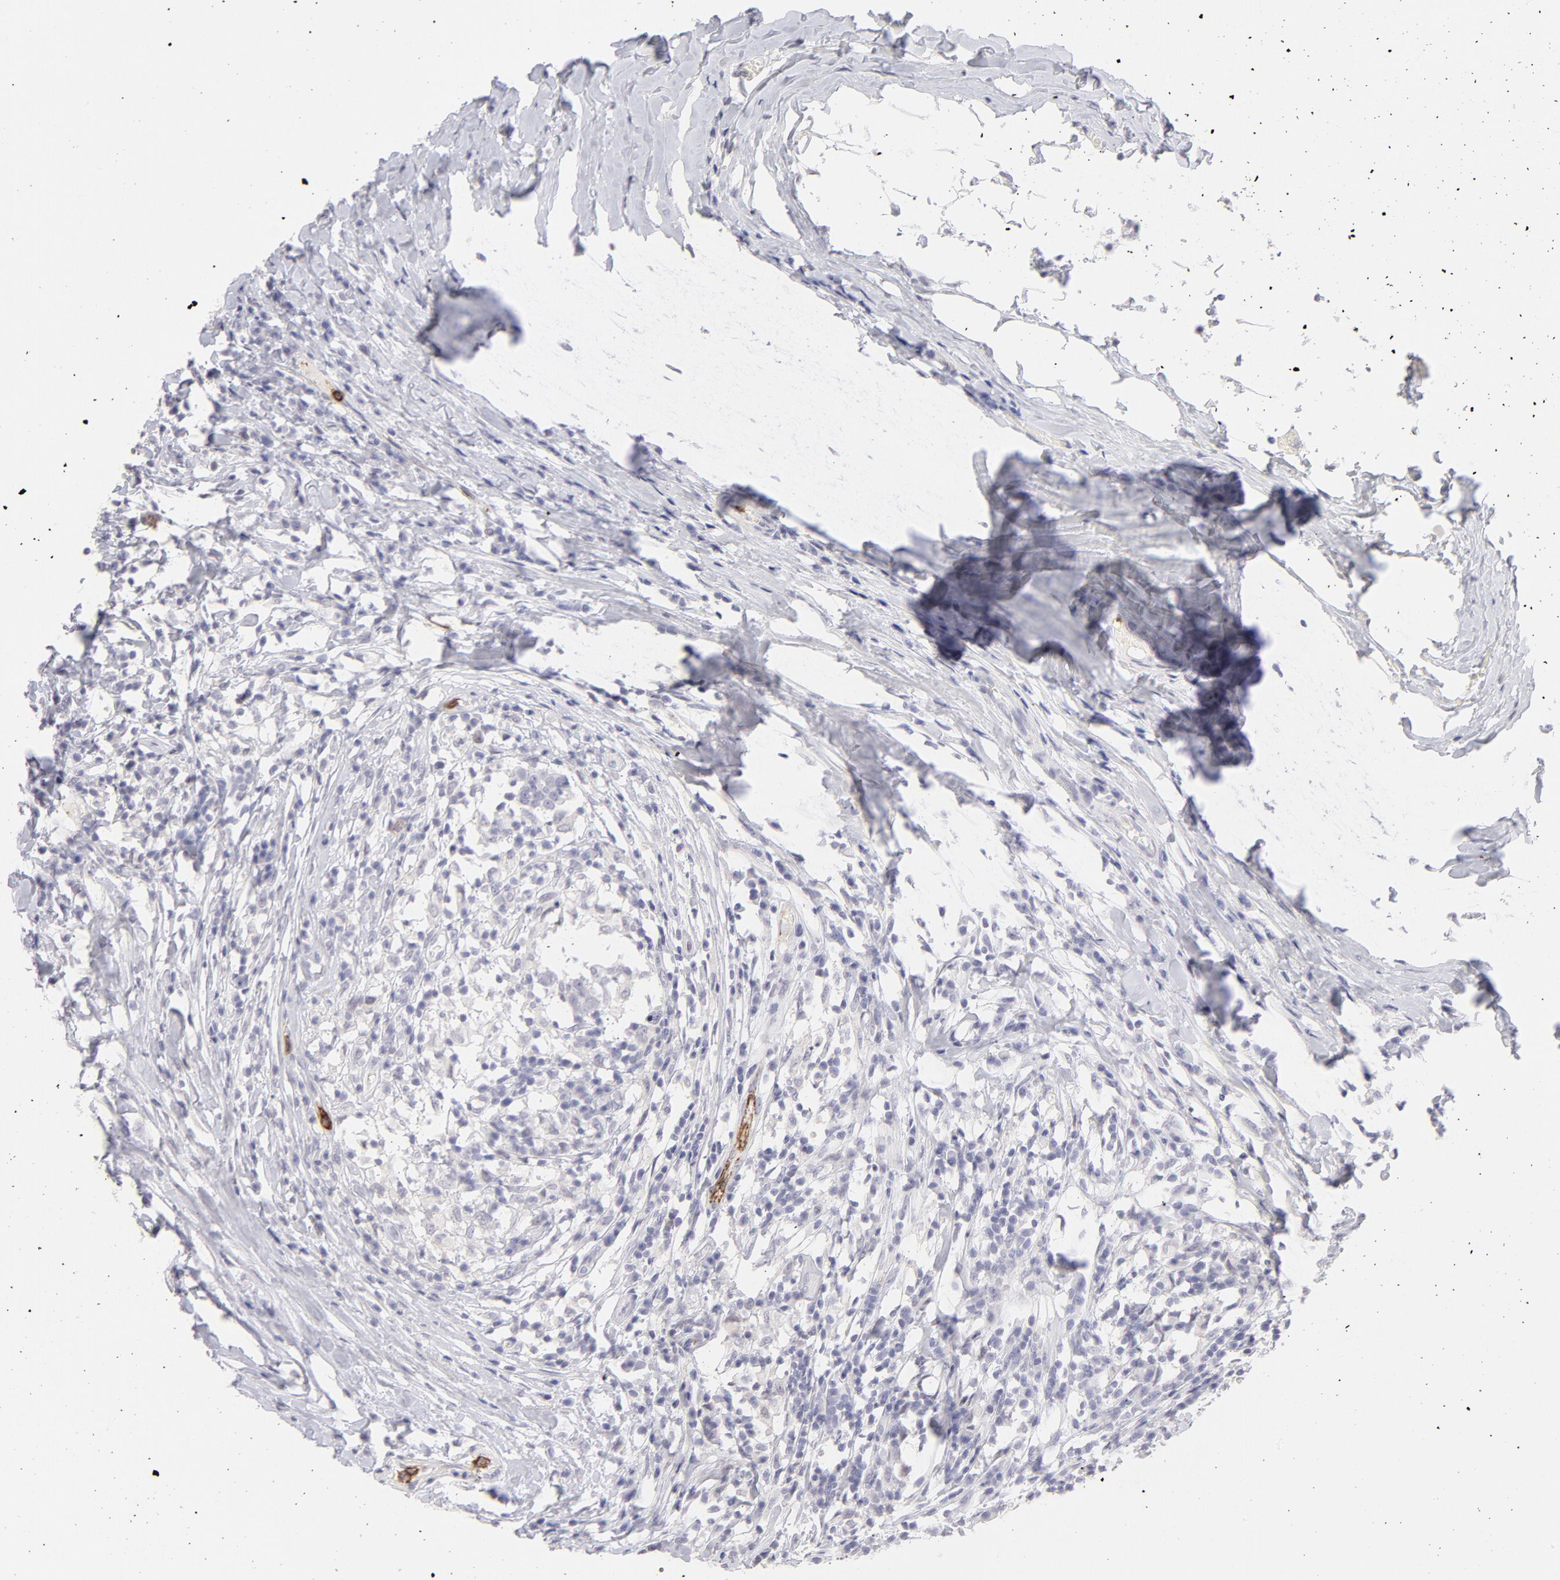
{"staining": {"intensity": "negative", "quantity": "none", "location": "none"}, "tissue": "head and neck cancer", "cell_type": "Tumor cells", "image_type": "cancer", "snomed": [{"axis": "morphology", "description": "Adenocarcinoma, NOS"}, {"axis": "topography", "description": "Salivary gland"}, {"axis": "topography", "description": "Head-Neck"}], "caption": "There is no significant expression in tumor cells of head and neck cancer.", "gene": "LTB4R", "patient": {"sex": "female", "age": 65}}